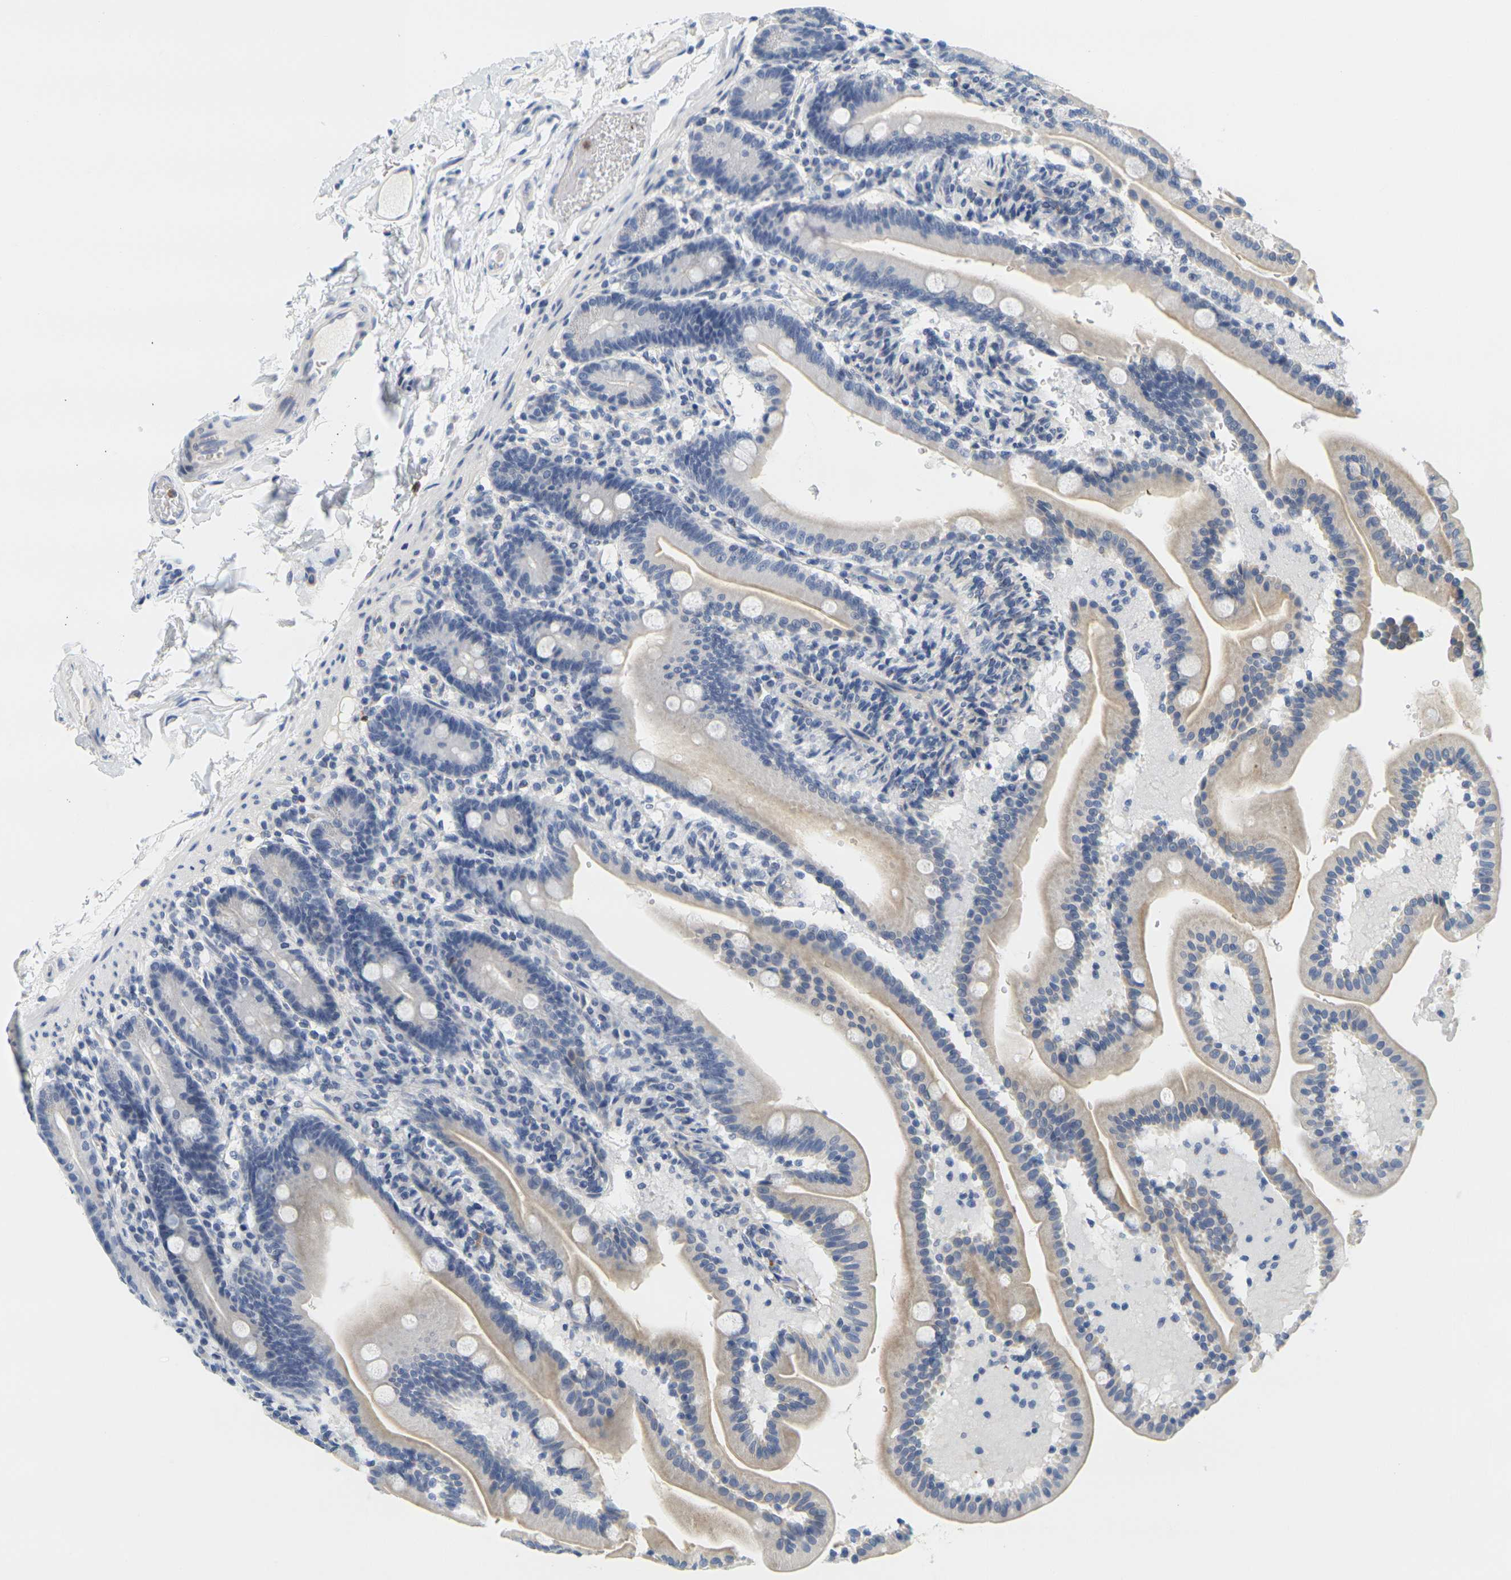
{"staining": {"intensity": "weak", "quantity": "25%-75%", "location": "cytoplasmic/membranous"}, "tissue": "duodenum", "cell_type": "Glandular cells", "image_type": "normal", "snomed": [{"axis": "morphology", "description": "Normal tissue, NOS"}, {"axis": "topography", "description": "Duodenum"}], "caption": "DAB immunohistochemical staining of benign human duodenum displays weak cytoplasmic/membranous protein positivity in about 25%-75% of glandular cells.", "gene": "KLK5", "patient": {"sex": "male", "age": 54}}